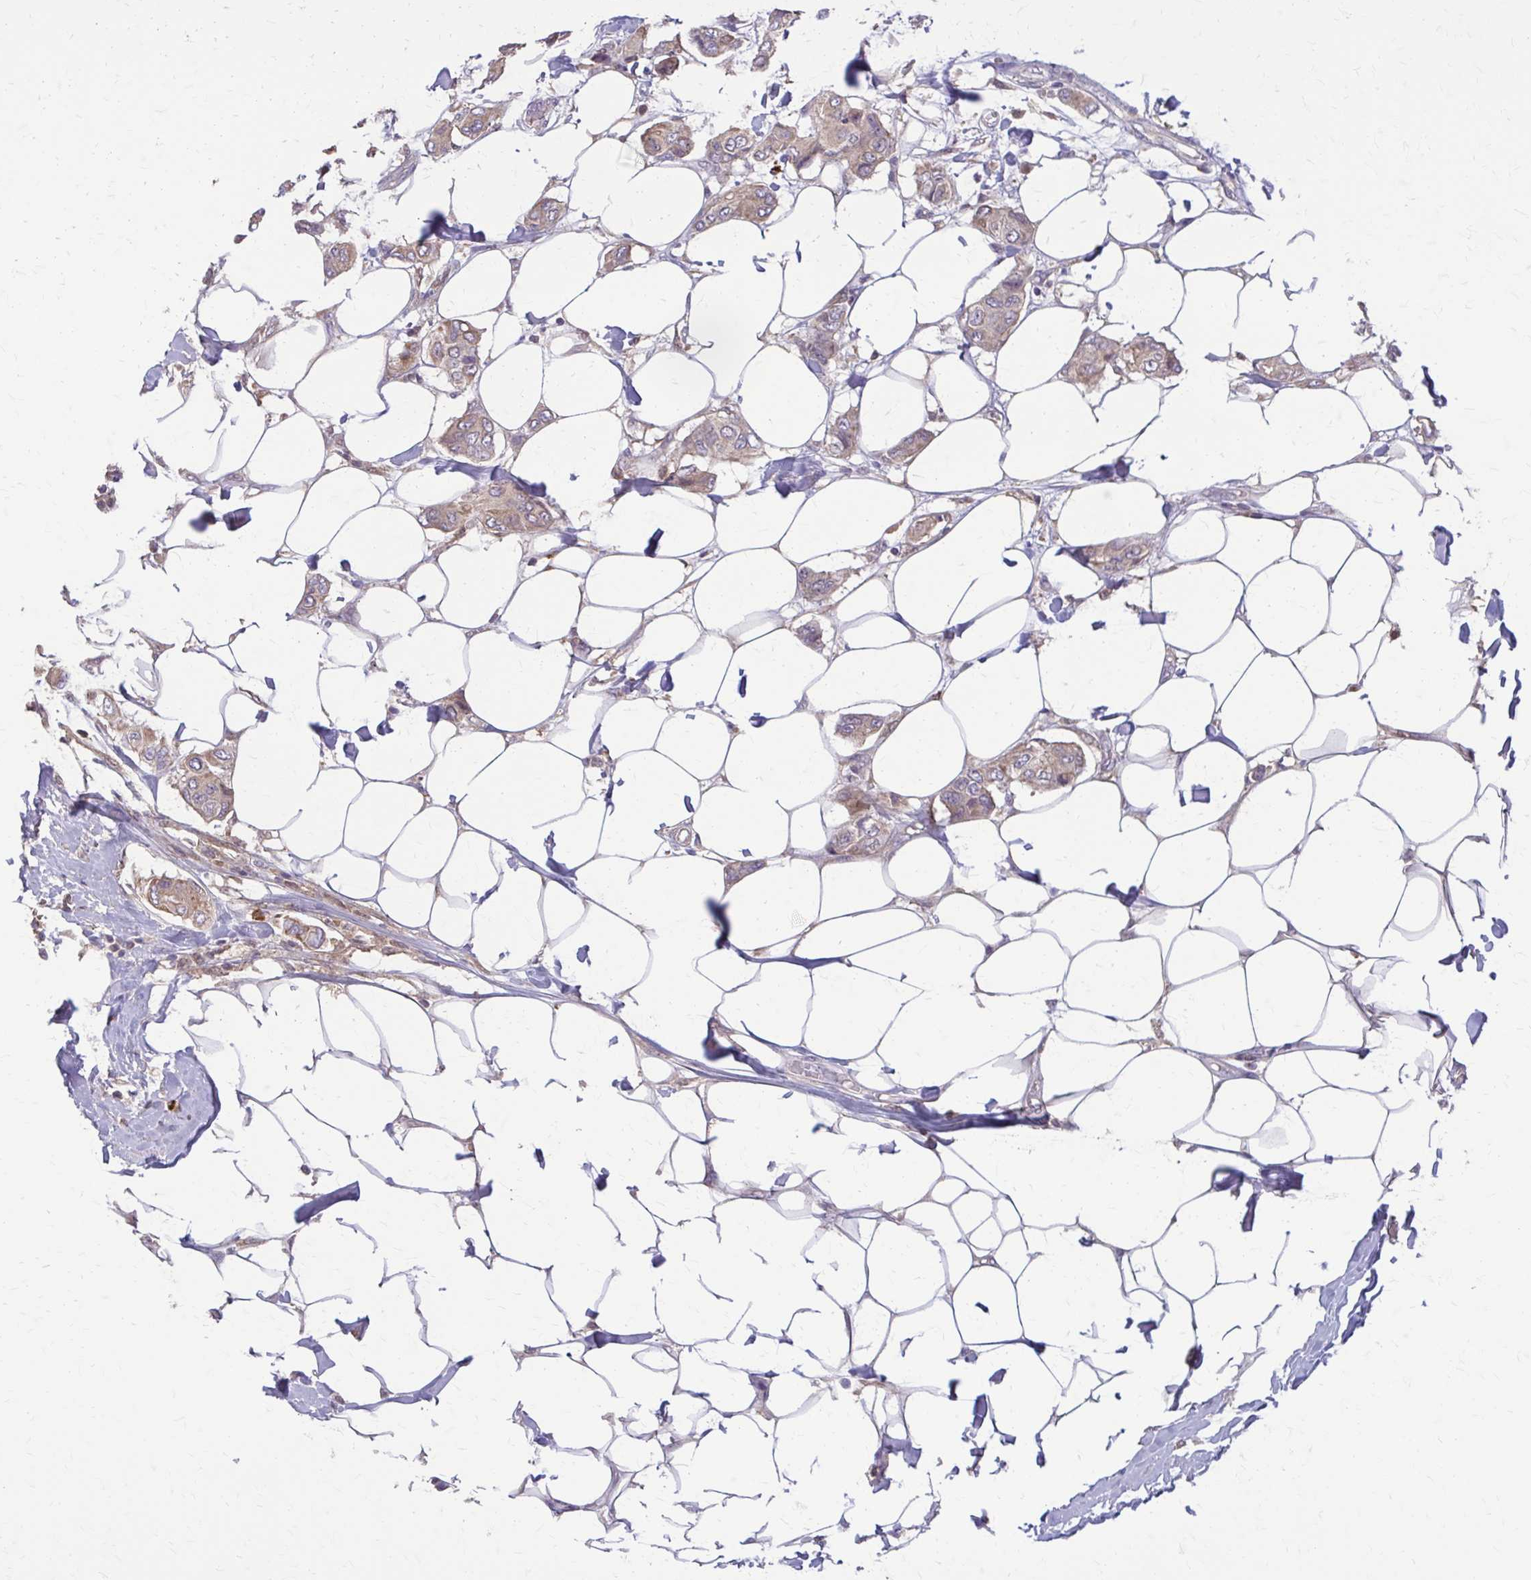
{"staining": {"intensity": "weak", "quantity": "25%-75%", "location": "cytoplasmic/membranous"}, "tissue": "breast cancer", "cell_type": "Tumor cells", "image_type": "cancer", "snomed": [{"axis": "morphology", "description": "Lobular carcinoma"}, {"axis": "topography", "description": "Breast"}], "caption": "Breast lobular carcinoma was stained to show a protein in brown. There is low levels of weak cytoplasmic/membranous expression in about 25%-75% of tumor cells. (IHC, brightfield microscopy, high magnification).", "gene": "NRBF2", "patient": {"sex": "female", "age": 51}}